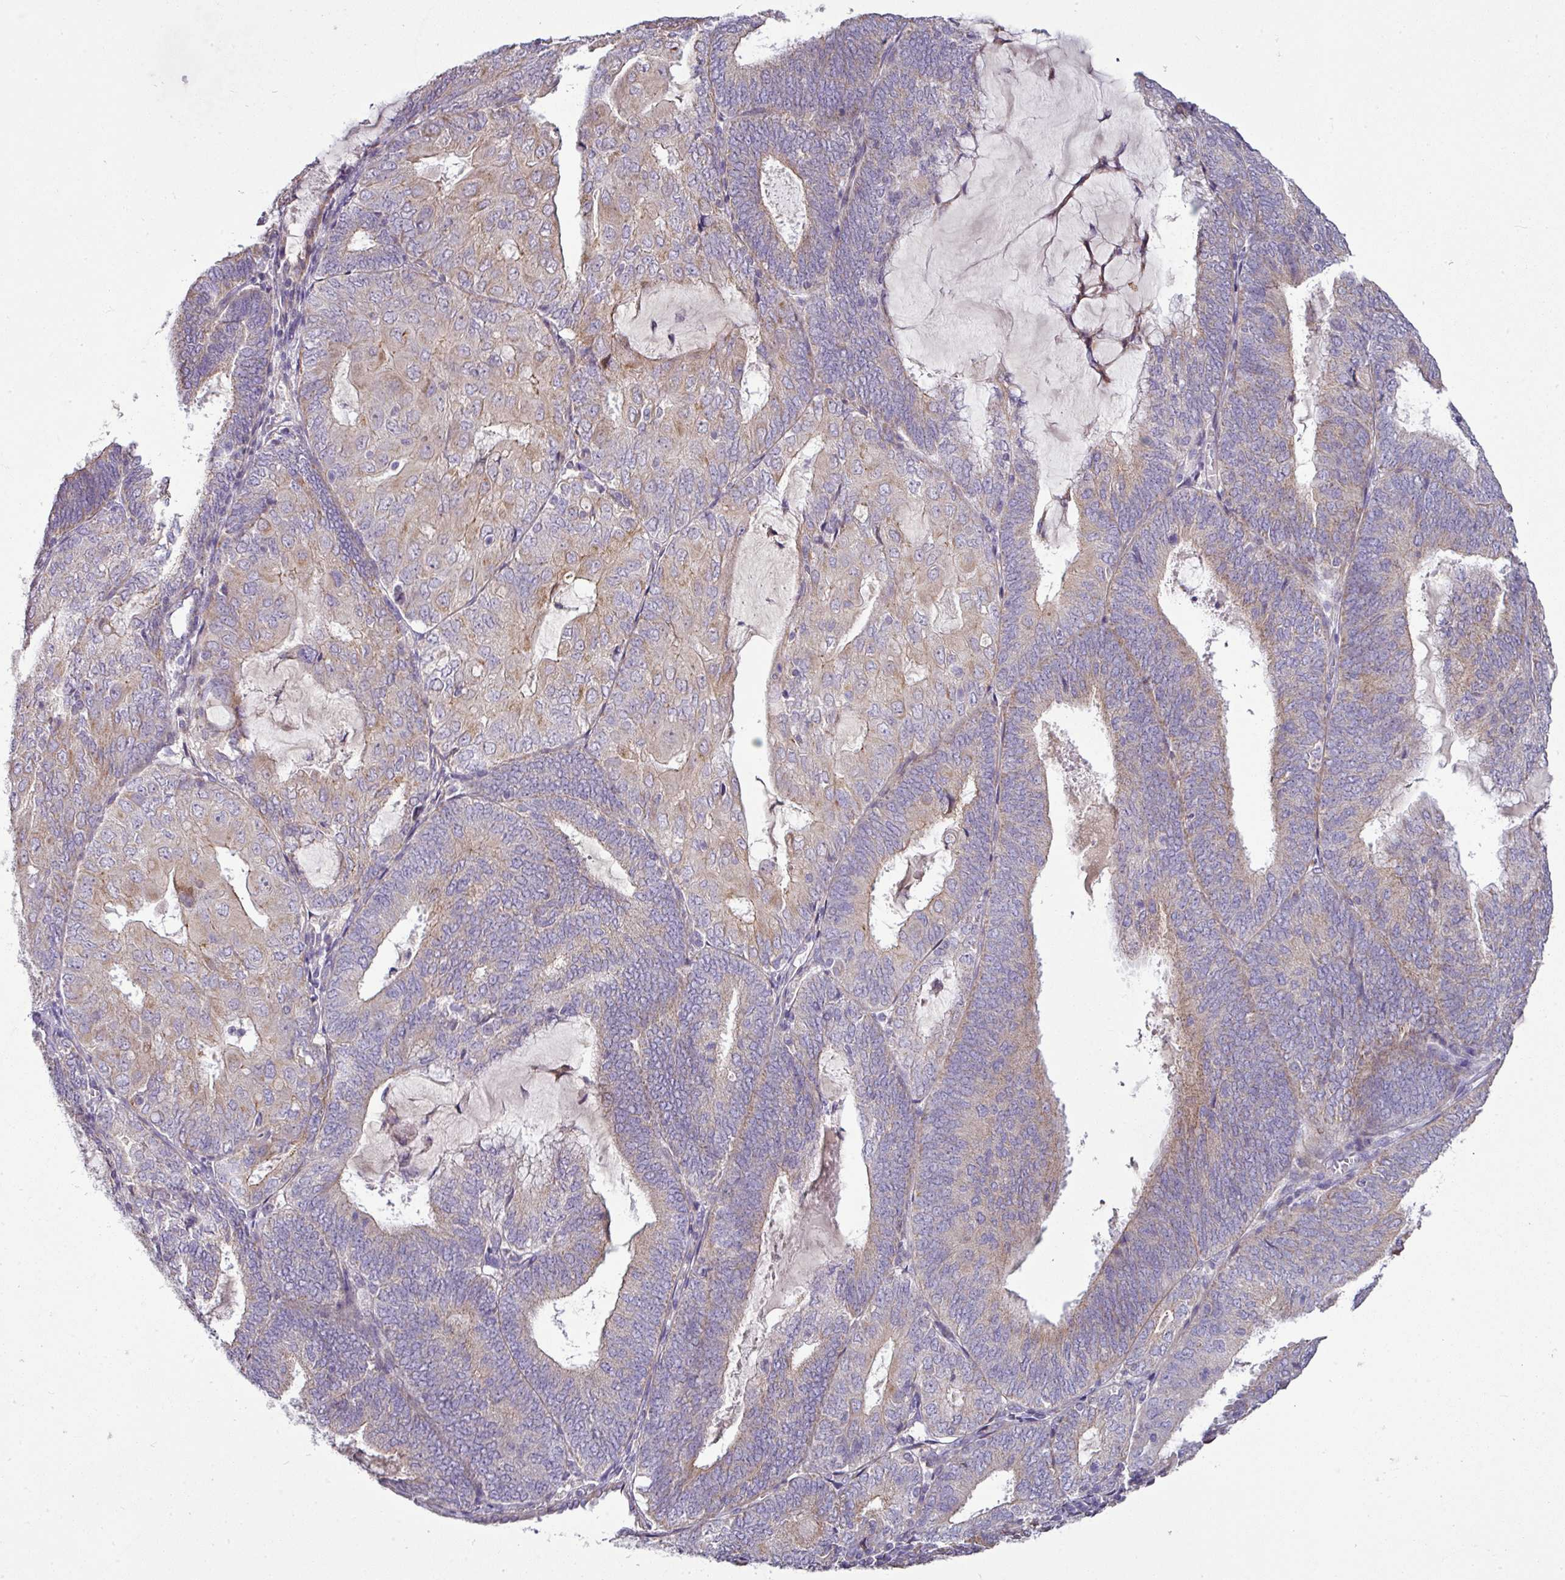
{"staining": {"intensity": "moderate", "quantity": "<25%", "location": "cytoplasmic/membranous"}, "tissue": "endometrial cancer", "cell_type": "Tumor cells", "image_type": "cancer", "snomed": [{"axis": "morphology", "description": "Adenocarcinoma, NOS"}, {"axis": "topography", "description": "Endometrium"}], "caption": "Immunohistochemistry (IHC) (DAB (3,3'-diaminobenzidine)) staining of human endometrial adenocarcinoma demonstrates moderate cytoplasmic/membranous protein staining in approximately <25% of tumor cells.", "gene": "GAN", "patient": {"sex": "female", "age": 81}}